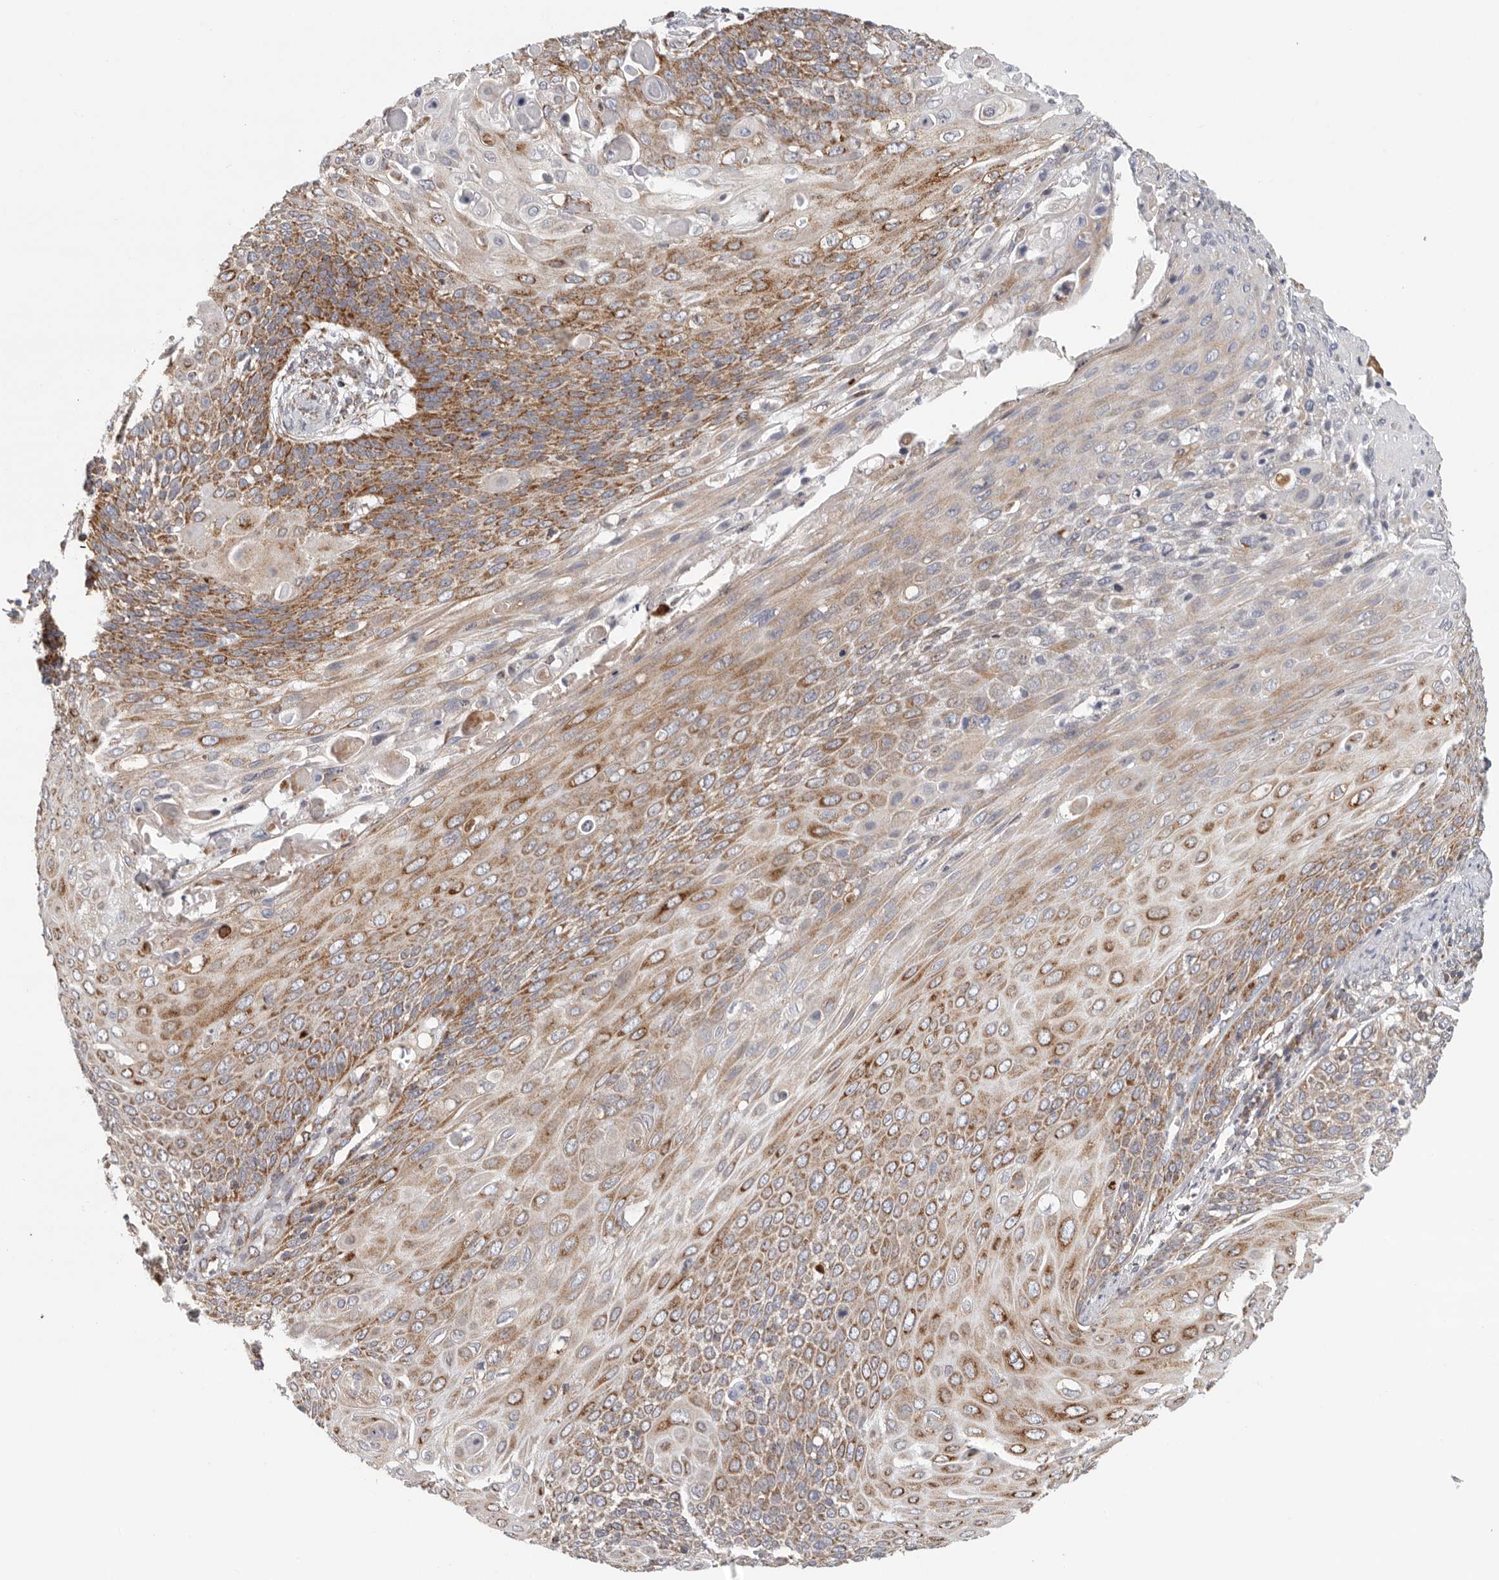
{"staining": {"intensity": "moderate", "quantity": ">75%", "location": "cytoplasmic/membranous"}, "tissue": "cervical cancer", "cell_type": "Tumor cells", "image_type": "cancer", "snomed": [{"axis": "morphology", "description": "Squamous cell carcinoma, NOS"}, {"axis": "topography", "description": "Cervix"}], "caption": "Protein expression analysis of human cervical cancer (squamous cell carcinoma) reveals moderate cytoplasmic/membranous positivity in approximately >75% of tumor cells.", "gene": "FKBP8", "patient": {"sex": "female", "age": 39}}